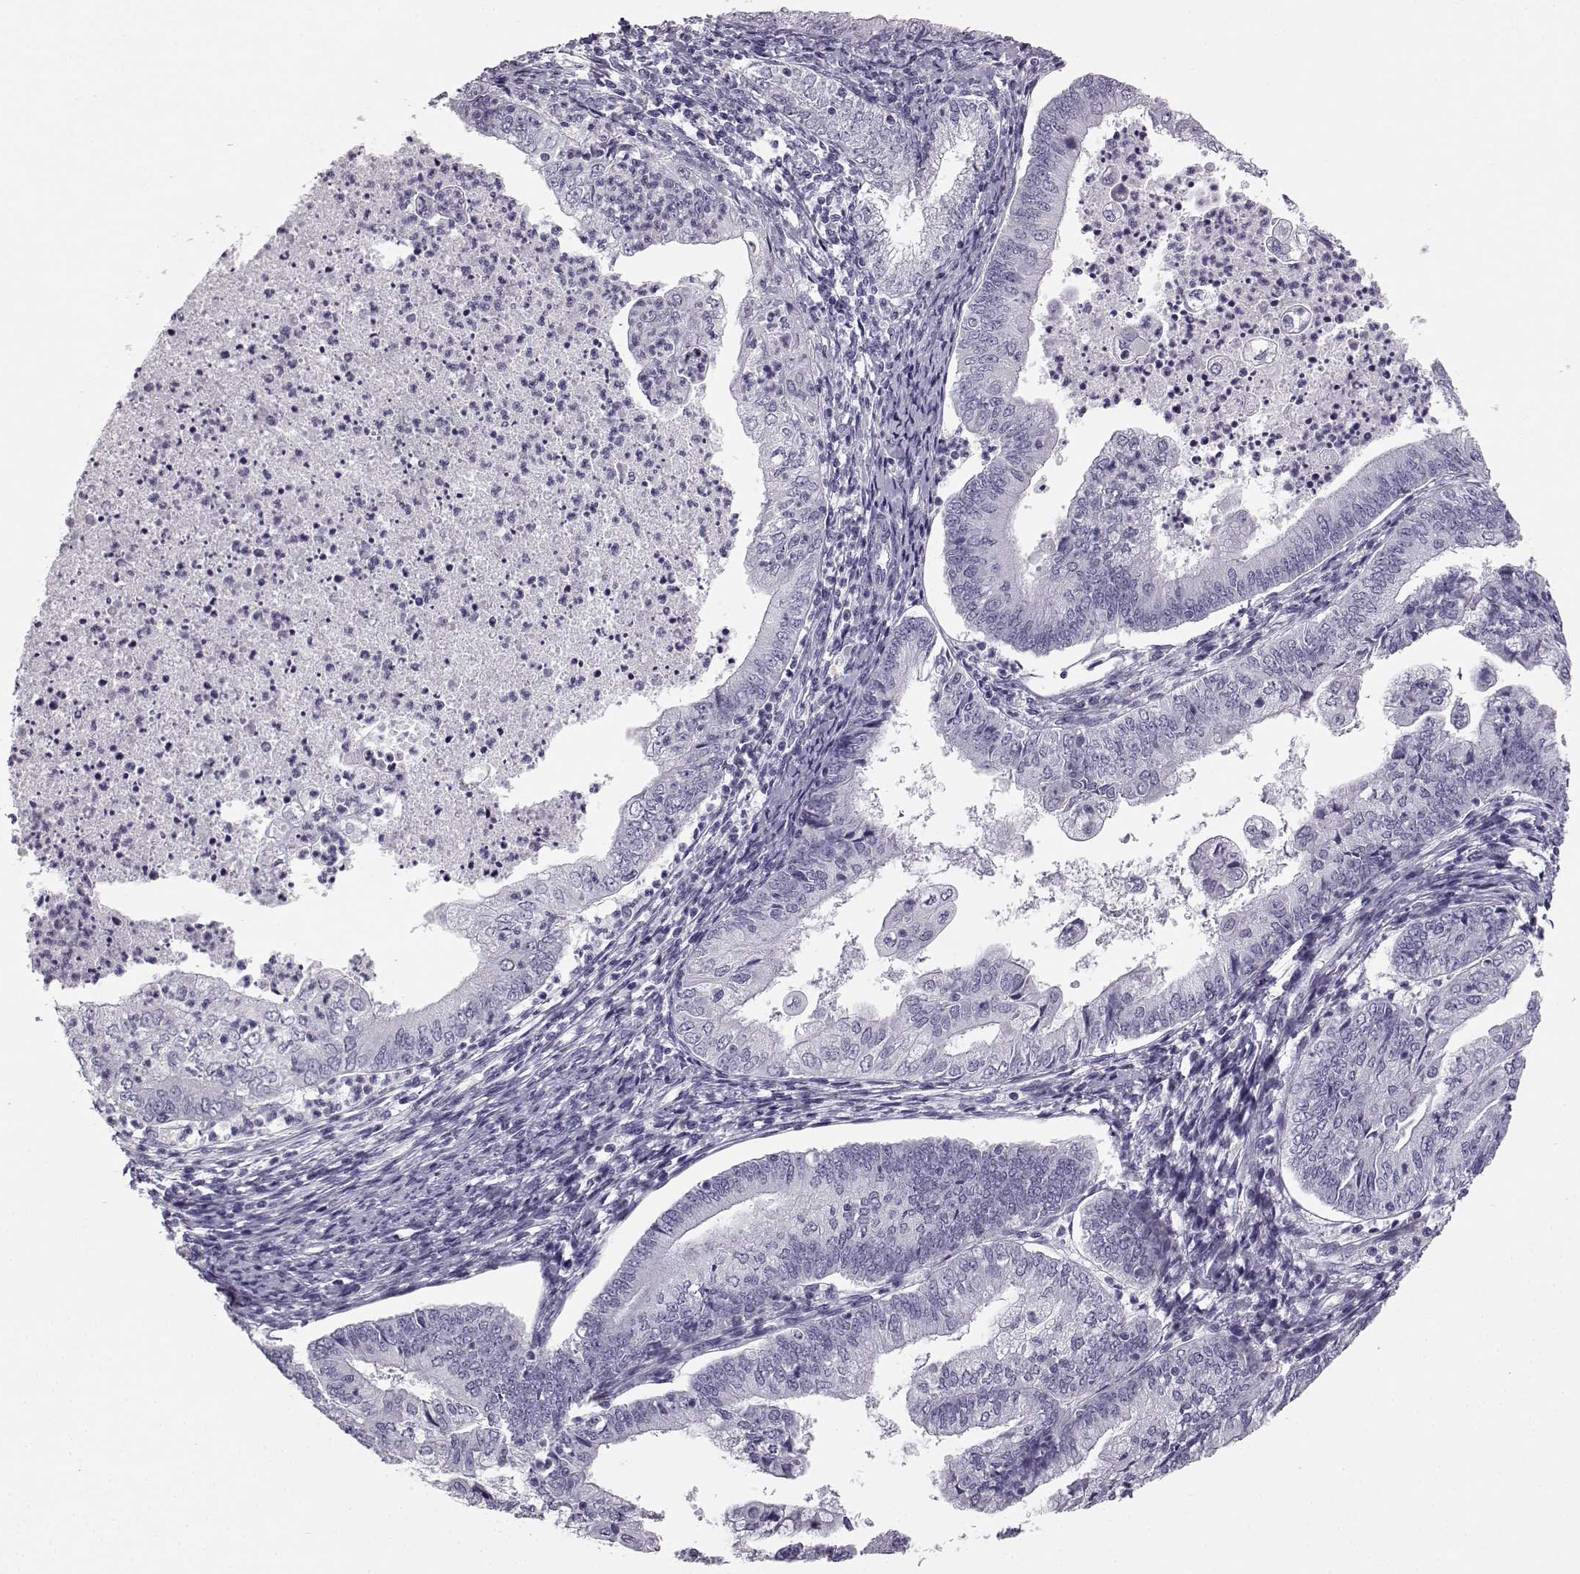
{"staining": {"intensity": "negative", "quantity": "none", "location": "none"}, "tissue": "endometrial cancer", "cell_type": "Tumor cells", "image_type": "cancer", "snomed": [{"axis": "morphology", "description": "Adenocarcinoma, NOS"}, {"axis": "topography", "description": "Endometrium"}], "caption": "Immunohistochemistry (IHC) photomicrograph of neoplastic tissue: human endometrial adenocarcinoma stained with DAB shows no significant protein staining in tumor cells. (Immunohistochemistry, brightfield microscopy, high magnification).", "gene": "BFSP2", "patient": {"sex": "female", "age": 55}}